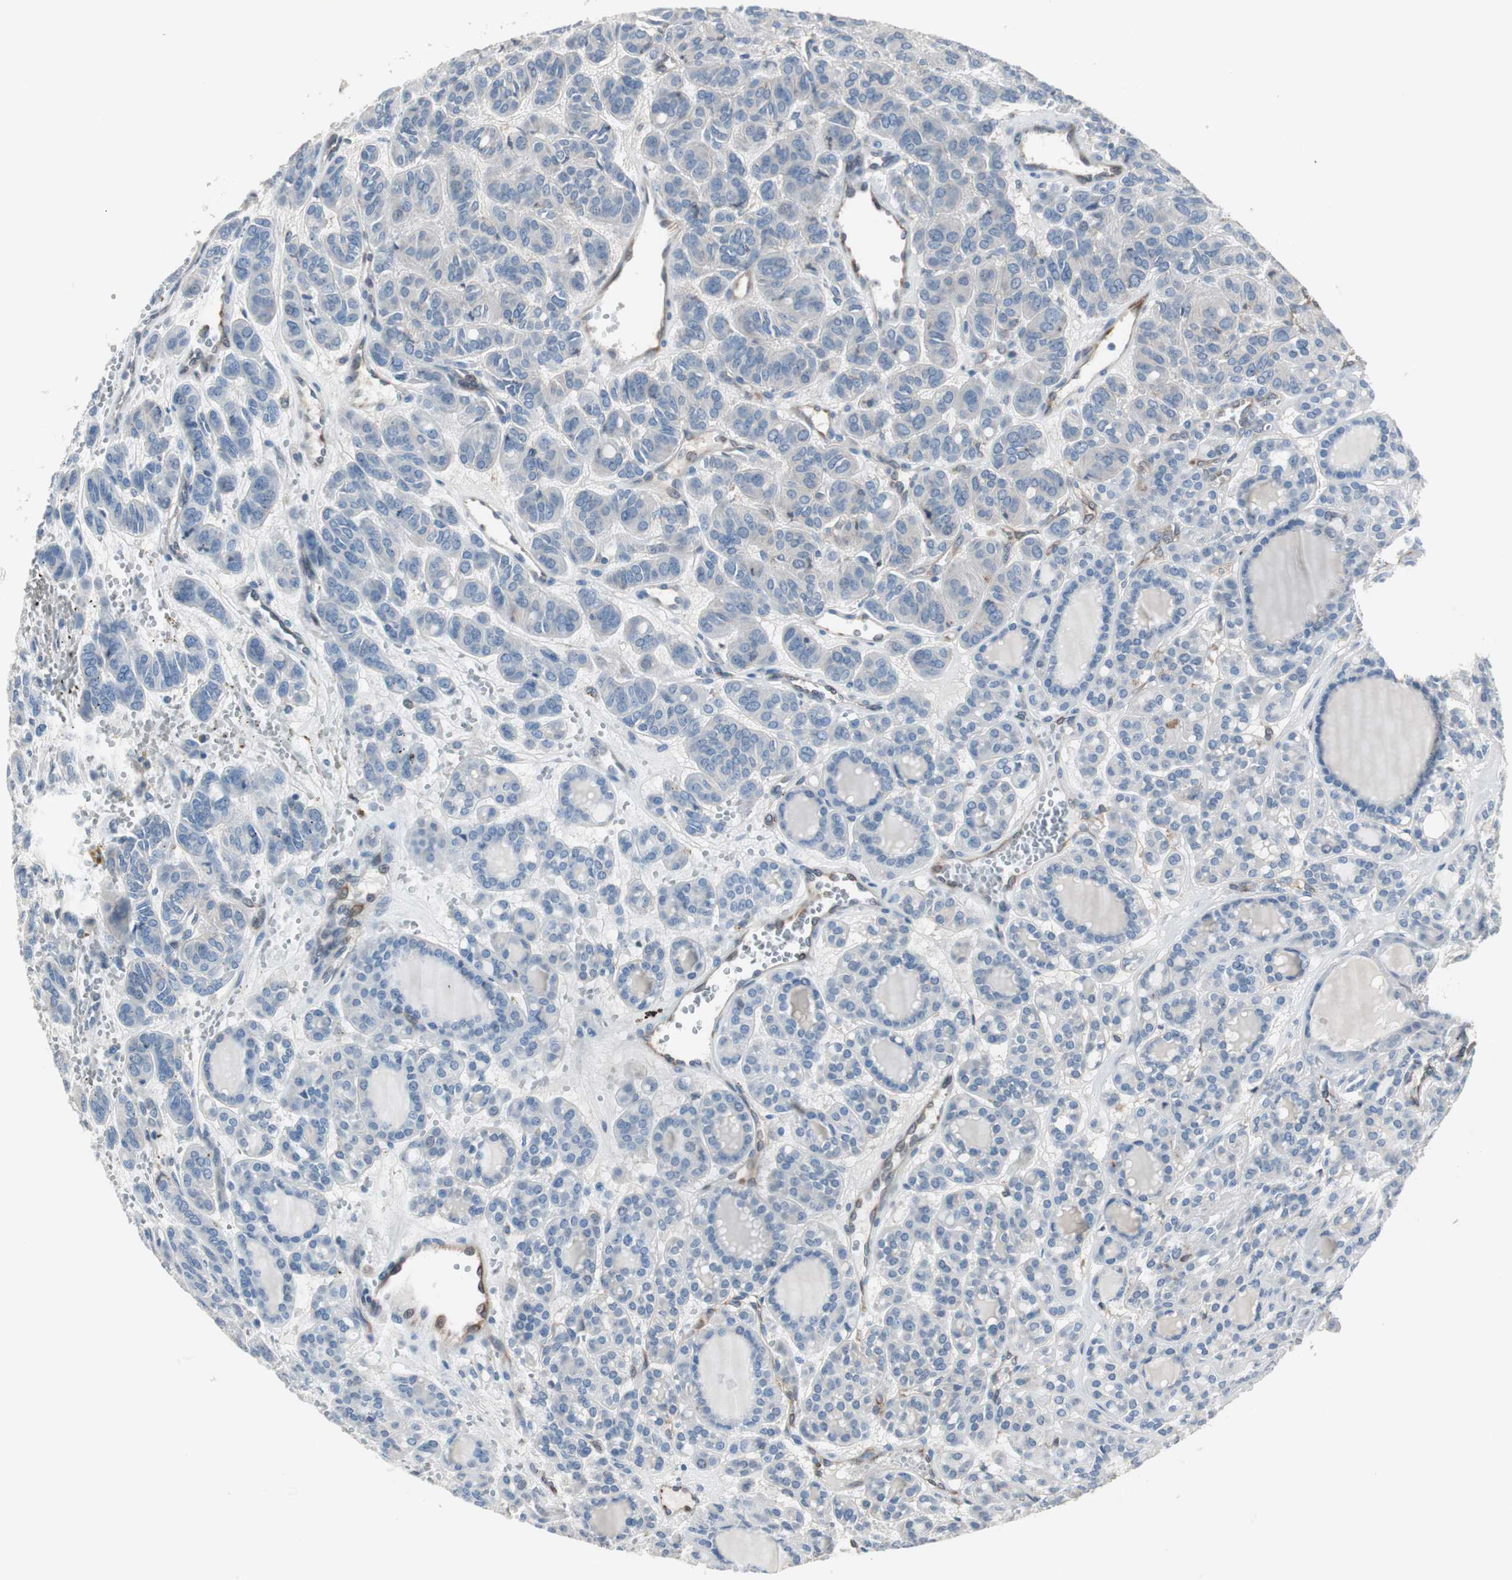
{"staining": {"intensity": "negative", "quantity": "none", "location": "none"}, "tissue": "thyroid cancer", "cell_type": "Tumor cells", "image_type": "cancer", "snomed": [{"axis": "morphology", "description": "Follicular adenoma carcinoma, NOS"}, {"axis": "topography", "description": "Thyroid gland"}], "caption": "Immunohistochemistry image of neoplastic tissue: thyroid cancer stained with DAB (3,3'-diaminobenzidine) exhibits no significant protein positivity in tumor cells. Nuclei are stained in blue.", "gene": "SWAP70", "patient": {"sex": "female", "age": 71}}